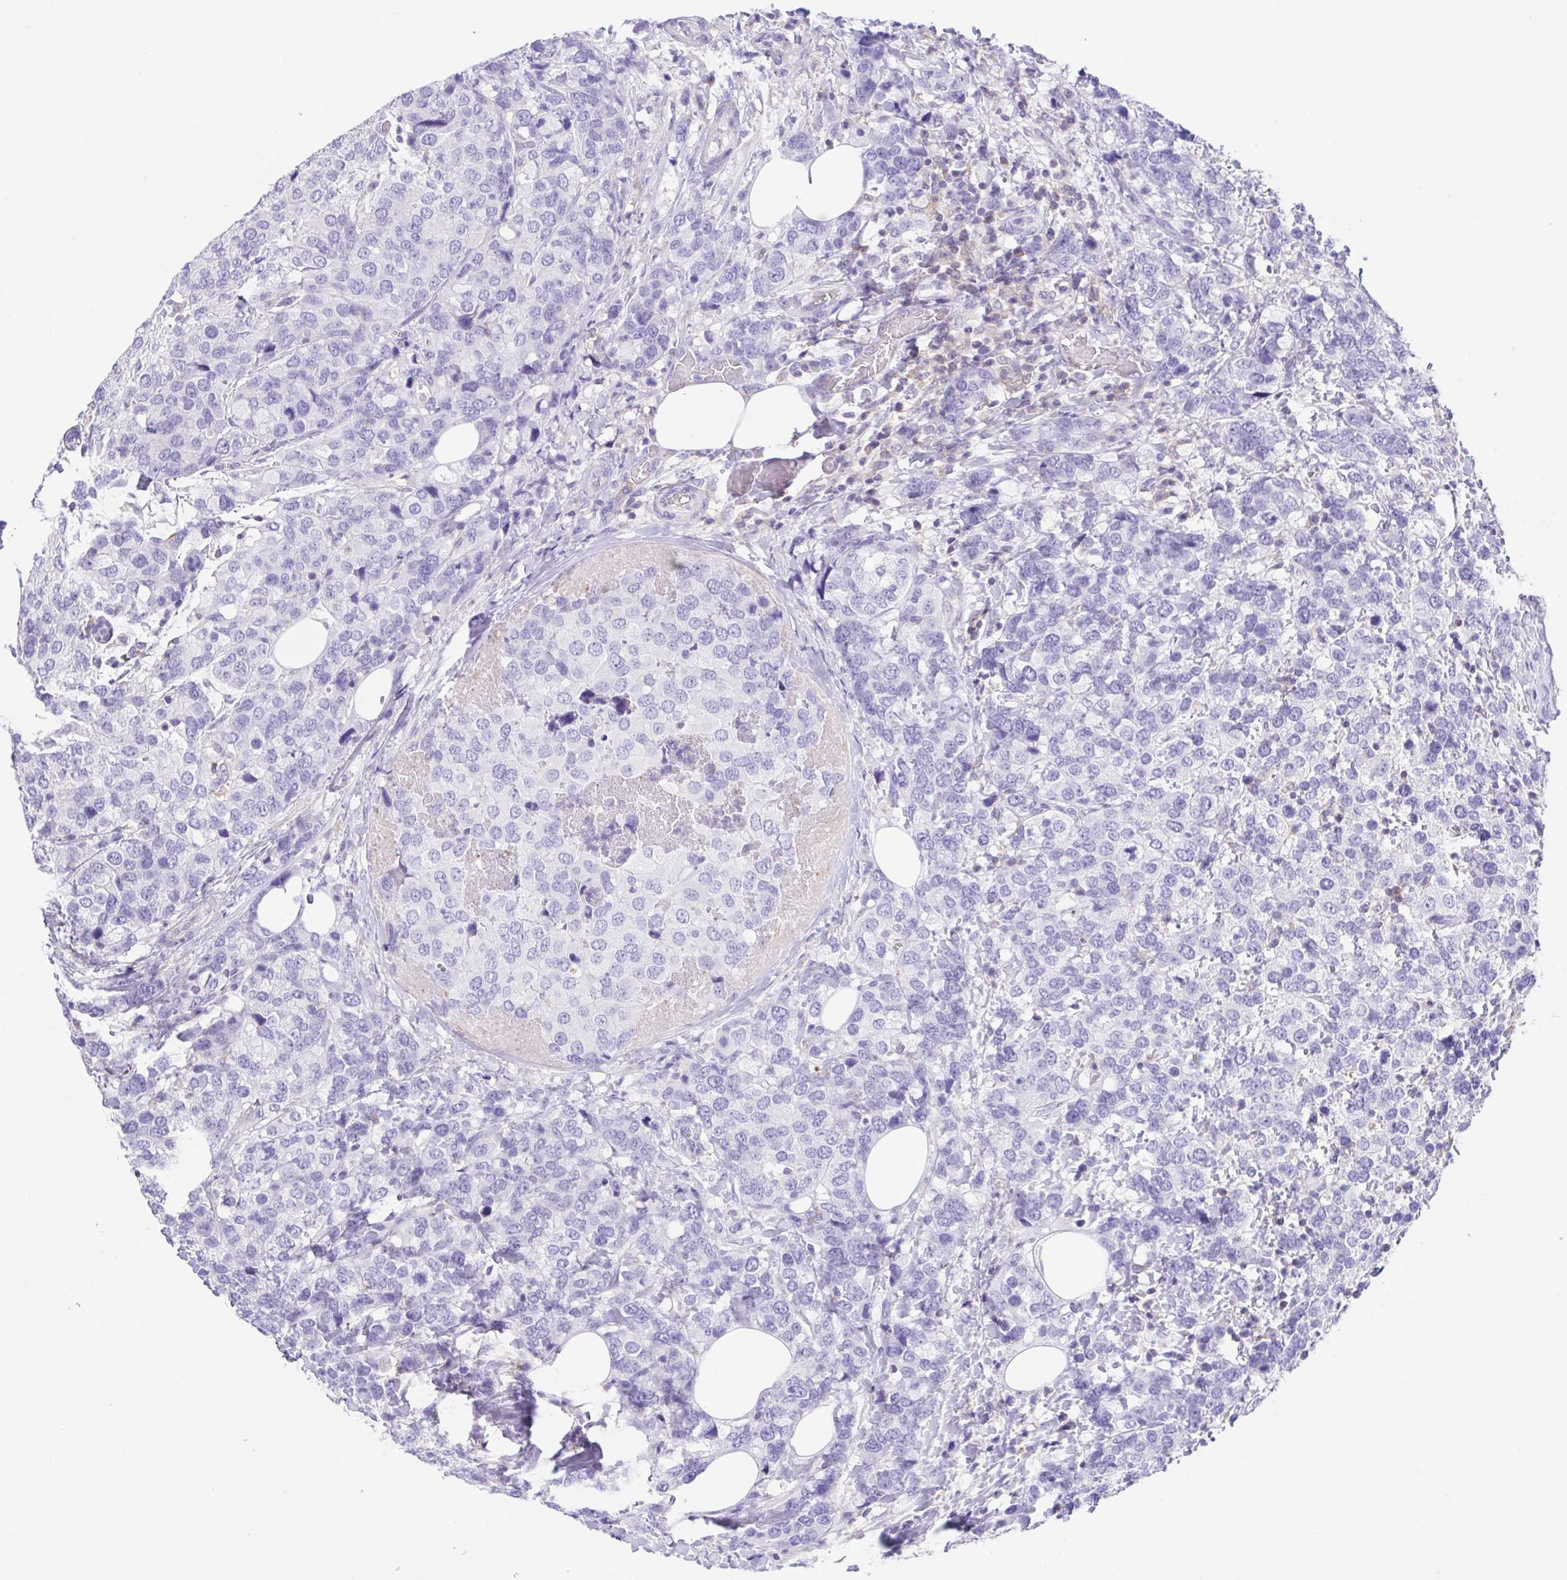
{"staining": {"intensity": "negative", "quantity": "none", "location": "none"}, "tissue": "breast cancer", "cell_type": "Tumor cells", "image_type": "cancer", "snomed": [{"axis": "morphology", "description": "Lobular carcinoma"}, {"axis": "topography", "description": "Breast"}], "caption": "Protein analysis of lobular carcinoma (breast) demonstrates no significant positivity in tumor cells.", "gene": "ARPP21", "patient": {"sex": "female", "age": 59}}